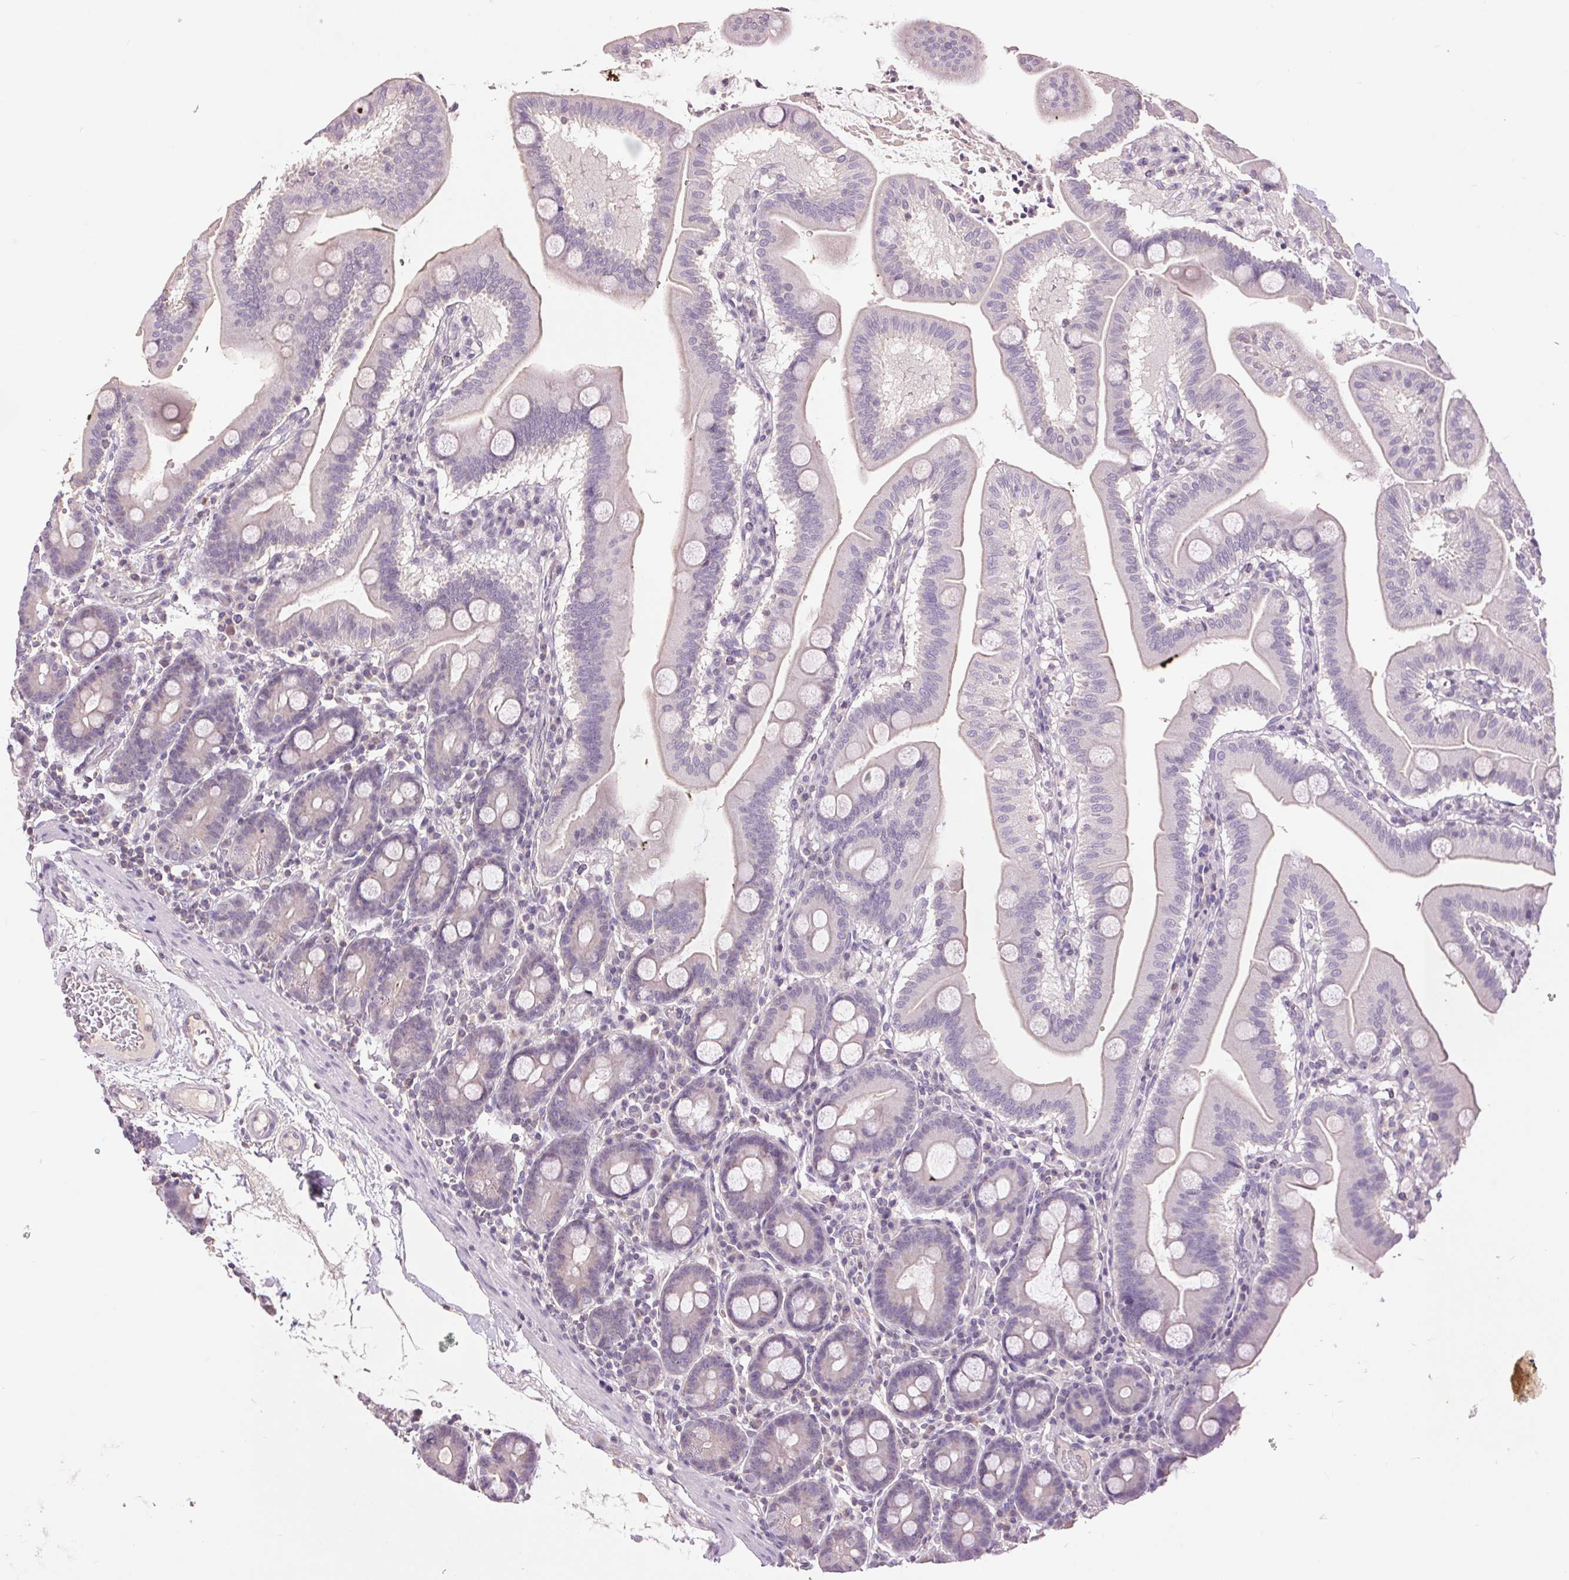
{"staining": {"intensity": "negative", "quantity": "none", "location": "none"}, "tissue": "duodenum", "cell_type": "Glandular cells", "image_type": "normal", "snomed": [{"axis": "morphology", "description": "Normal tissue, NOS"}, {"axis": "topography", "description": "Pancreas"}, {"axis": "topography", "description": "Duodenum"}], "caption": "Glandular cells are negative for protein expression in unremarkable human duodenum. (Brightfield microscopy of DAB (3,3'-diaminobenzidine) immunohistochemistry at high magnification).", "gene": "FXYD4", "patient": {"sex": "male", "age": 59}}